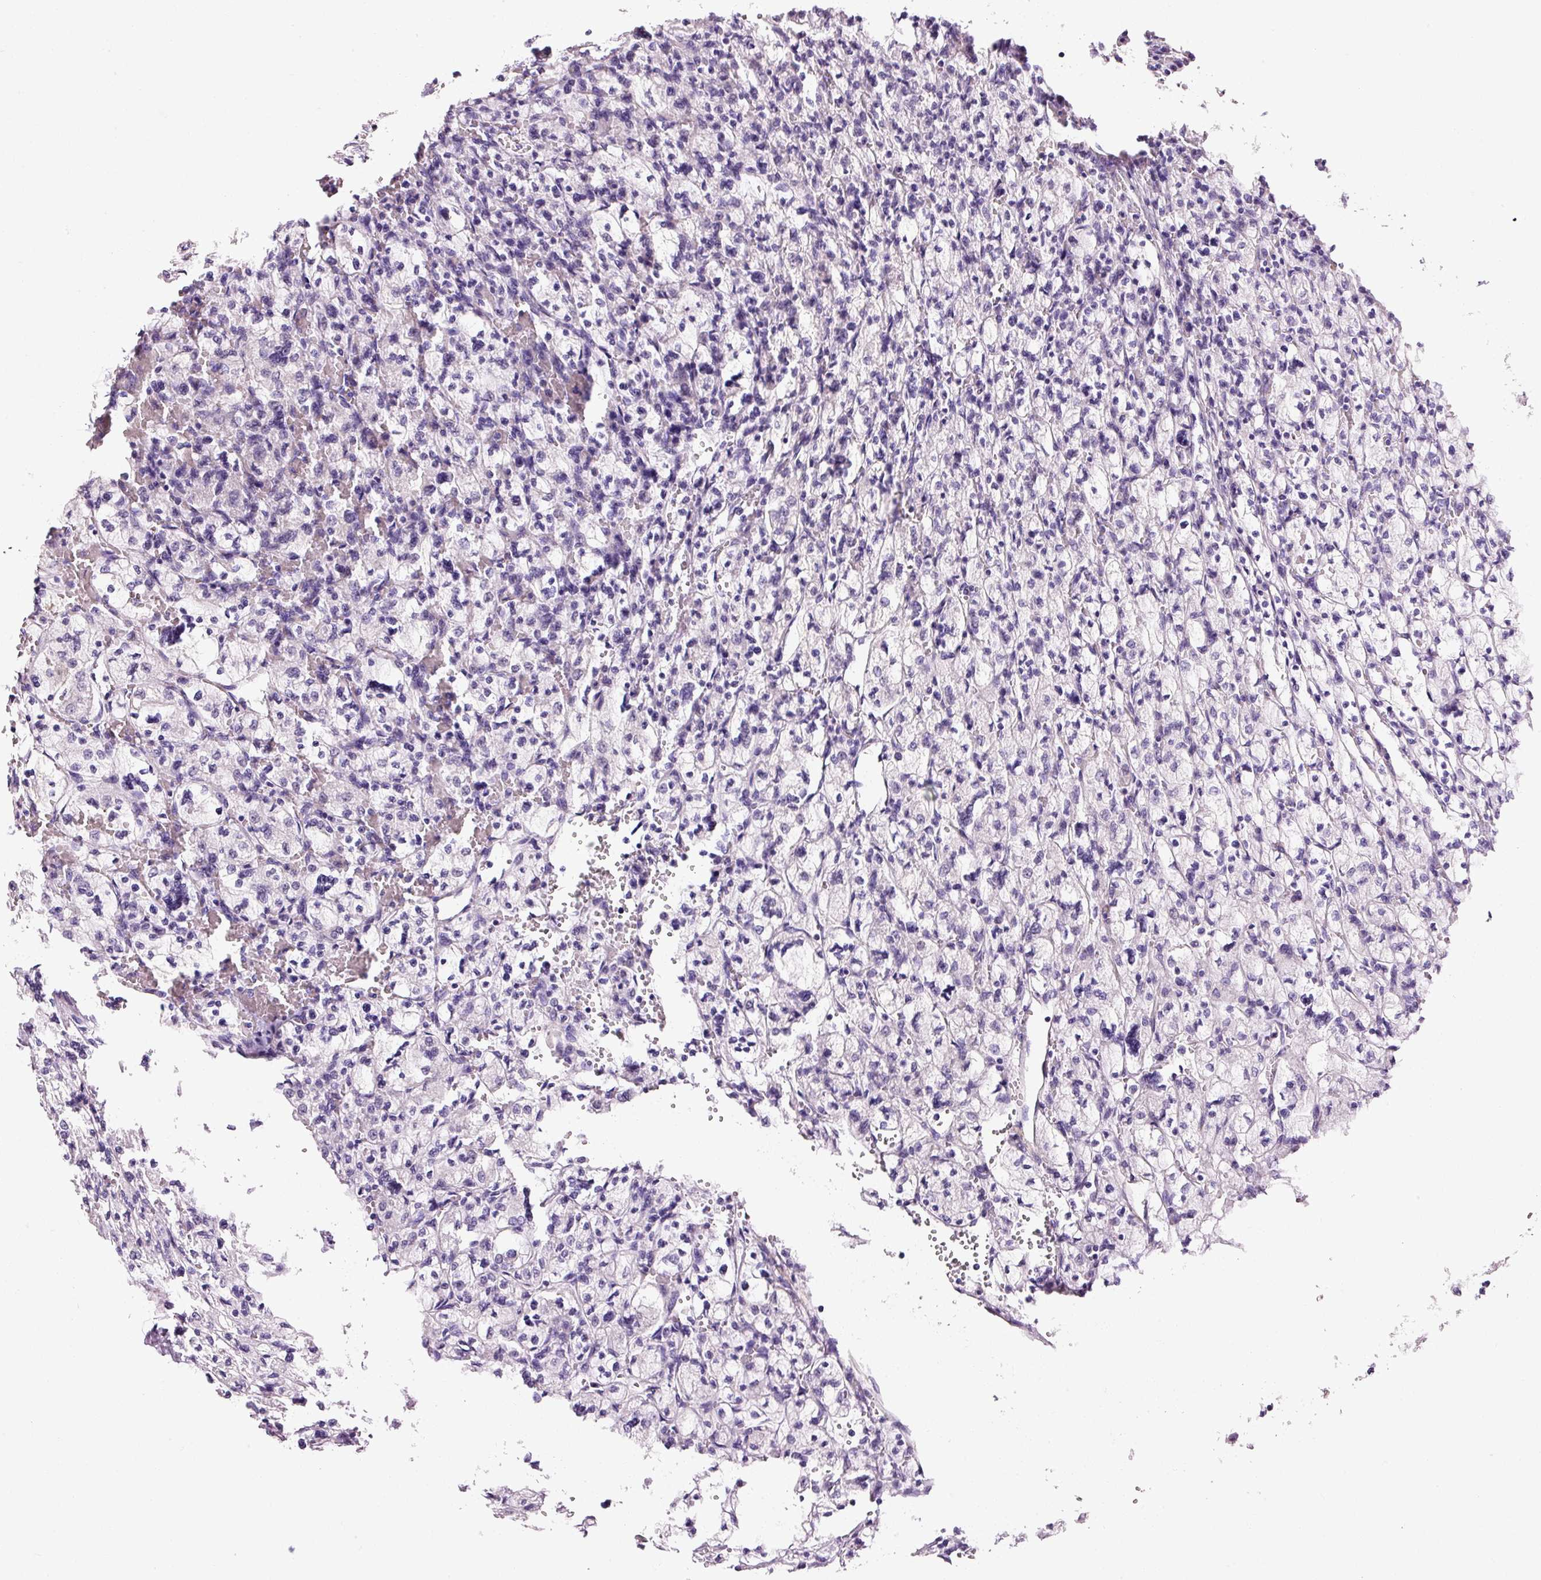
{"staining": {"intensity": "negative", "quantity": "none", "location": "none"}, "tissue": "renal cancer", "cell_type": "Tumor cells", "image_type": "cancer", "snomed": [{"axis": "morphology", "description": "Adenocarcinoma, NOS"}, {"axis": "topography", "description": "Kidney"}], "caption": "IHC micrograph of adenocarcinoma (renal) stained for a protein (brown), which demonstrates no positivity in tumor cells.", "gene": "ANKRD20A1", "patient": {"sex": "female", "age": 83}}